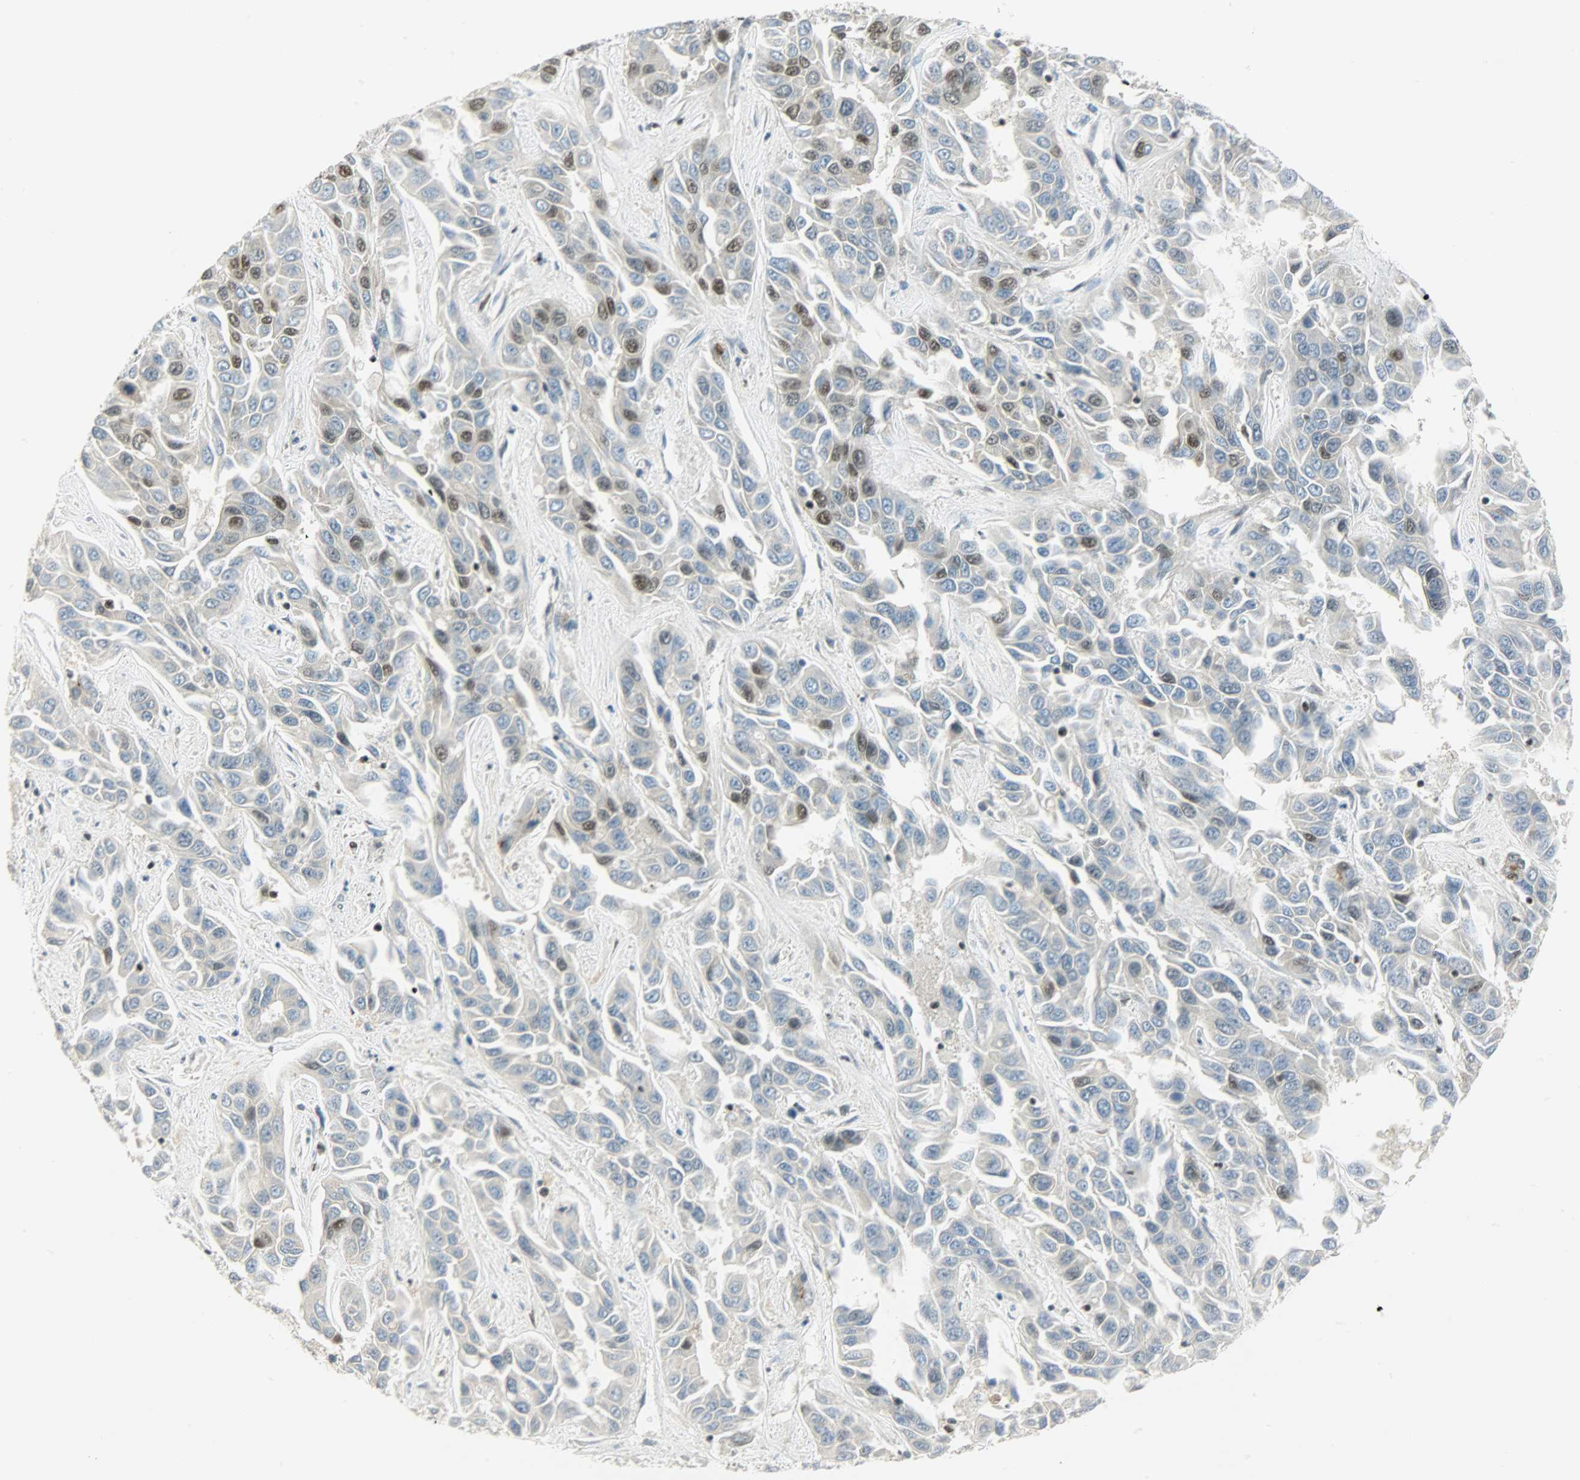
{"staining": {"intensity": "moderate", "quantity": "<25%", "location": "nuclear"}, "tissue": "liver cancer", "cell_type": "Tumor cells", "image_type": "cancer", "snomed": [{"axis": "morphology", "description": "Cholangiocarcinoma"}, {"axis": "topography", "description": "Liver"}], "caption": "This image demonstrates IHC staining of liver cholangiocarcinoma, with low moderate nuclear positivity in approximately <25% of tumor cells.", "gene": "SUGP1", "patient": {"sex": "female", "age": 52}}